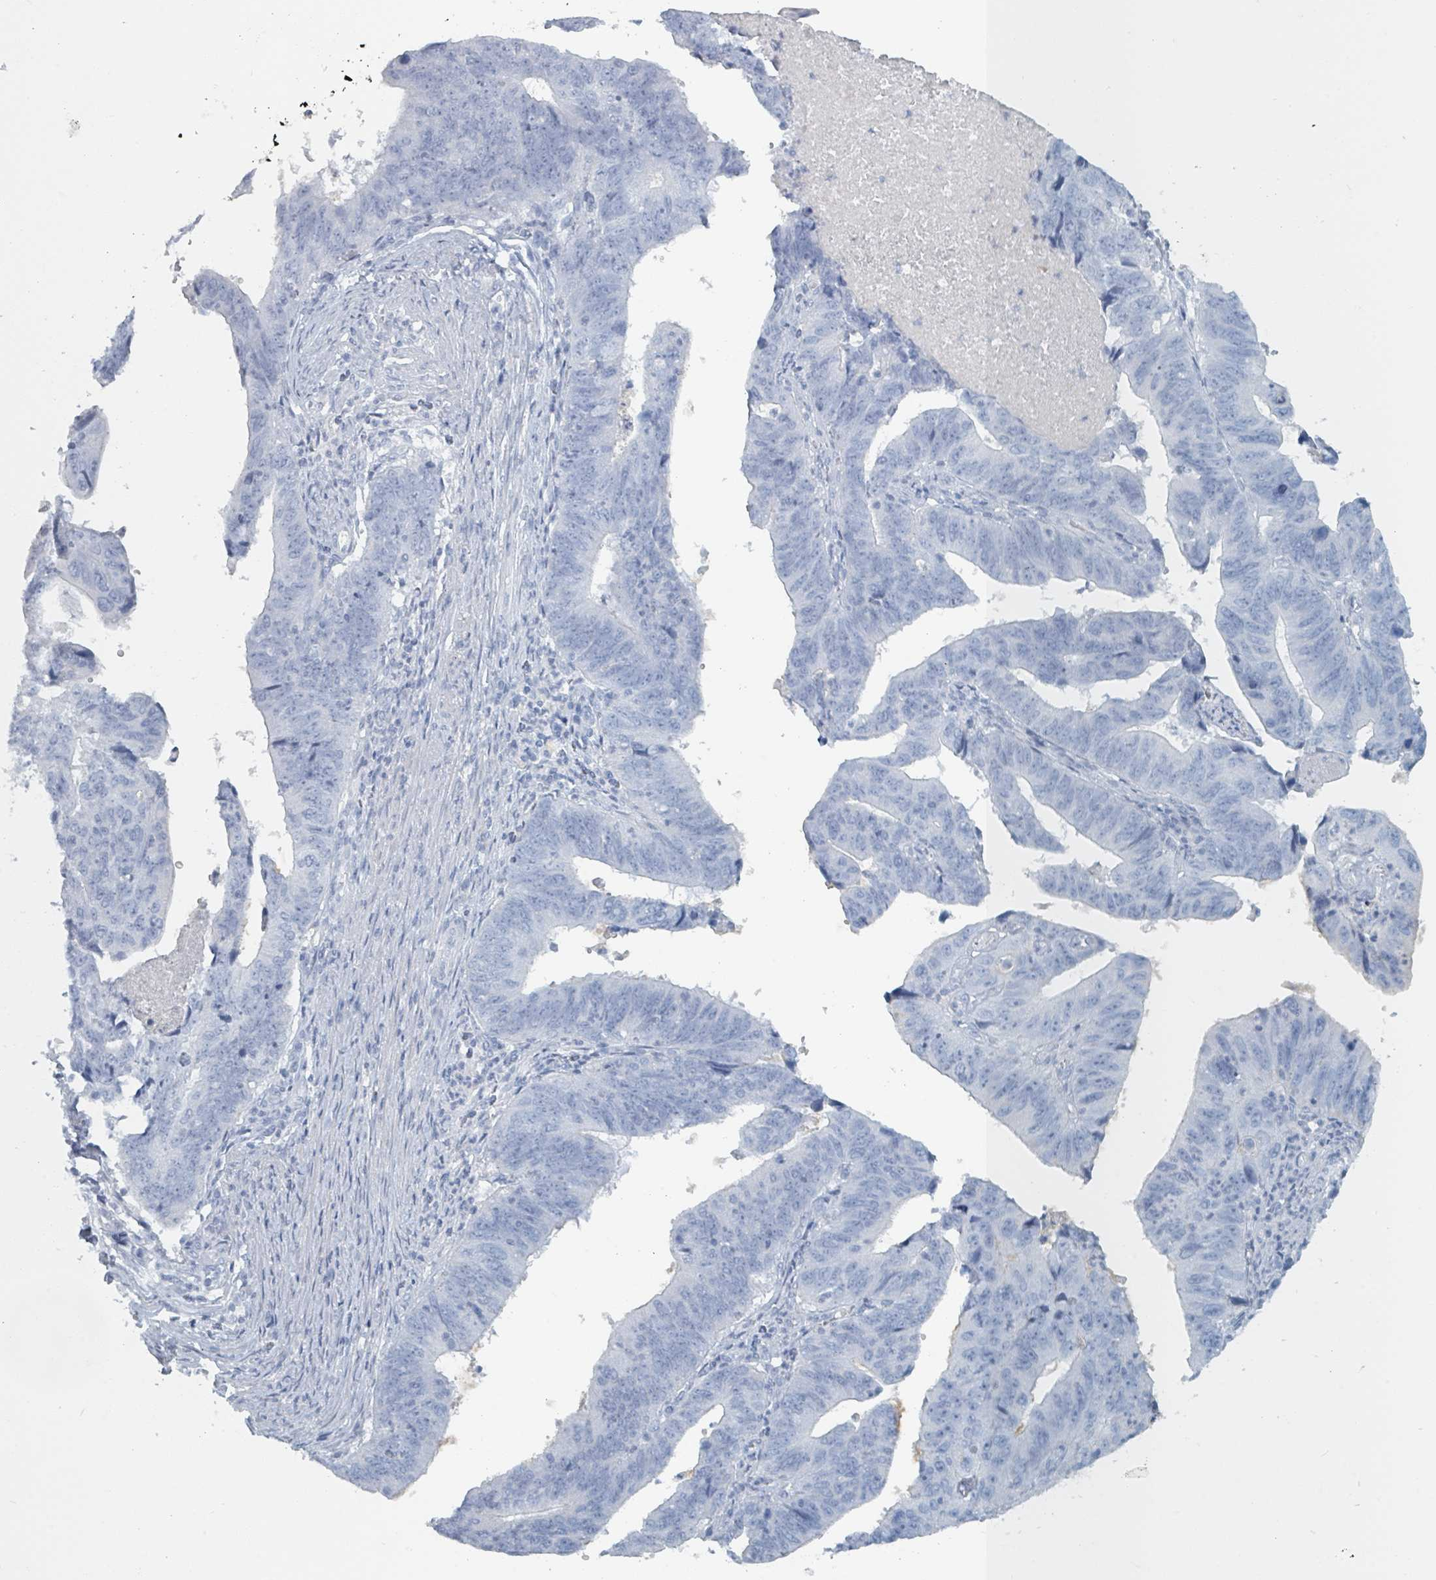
{"staining": {"intensity": "negative", "quantity": "none", "location": "none"}, "tissue": "stomach cancer", "cell_type": "Tumor cells", "image_type": "cancer", "snomed": [{"axis": "morphology", "description": "Adenocarcinoma, NOS"}, {"axis": "topography", "description": "Stomach"}], "caption": "Histopathology image shows no significant protein expression in tumor cells of stomach cancer.", "gene": "HEATR5A", "patient": {"sex": "male", "age": 59}}